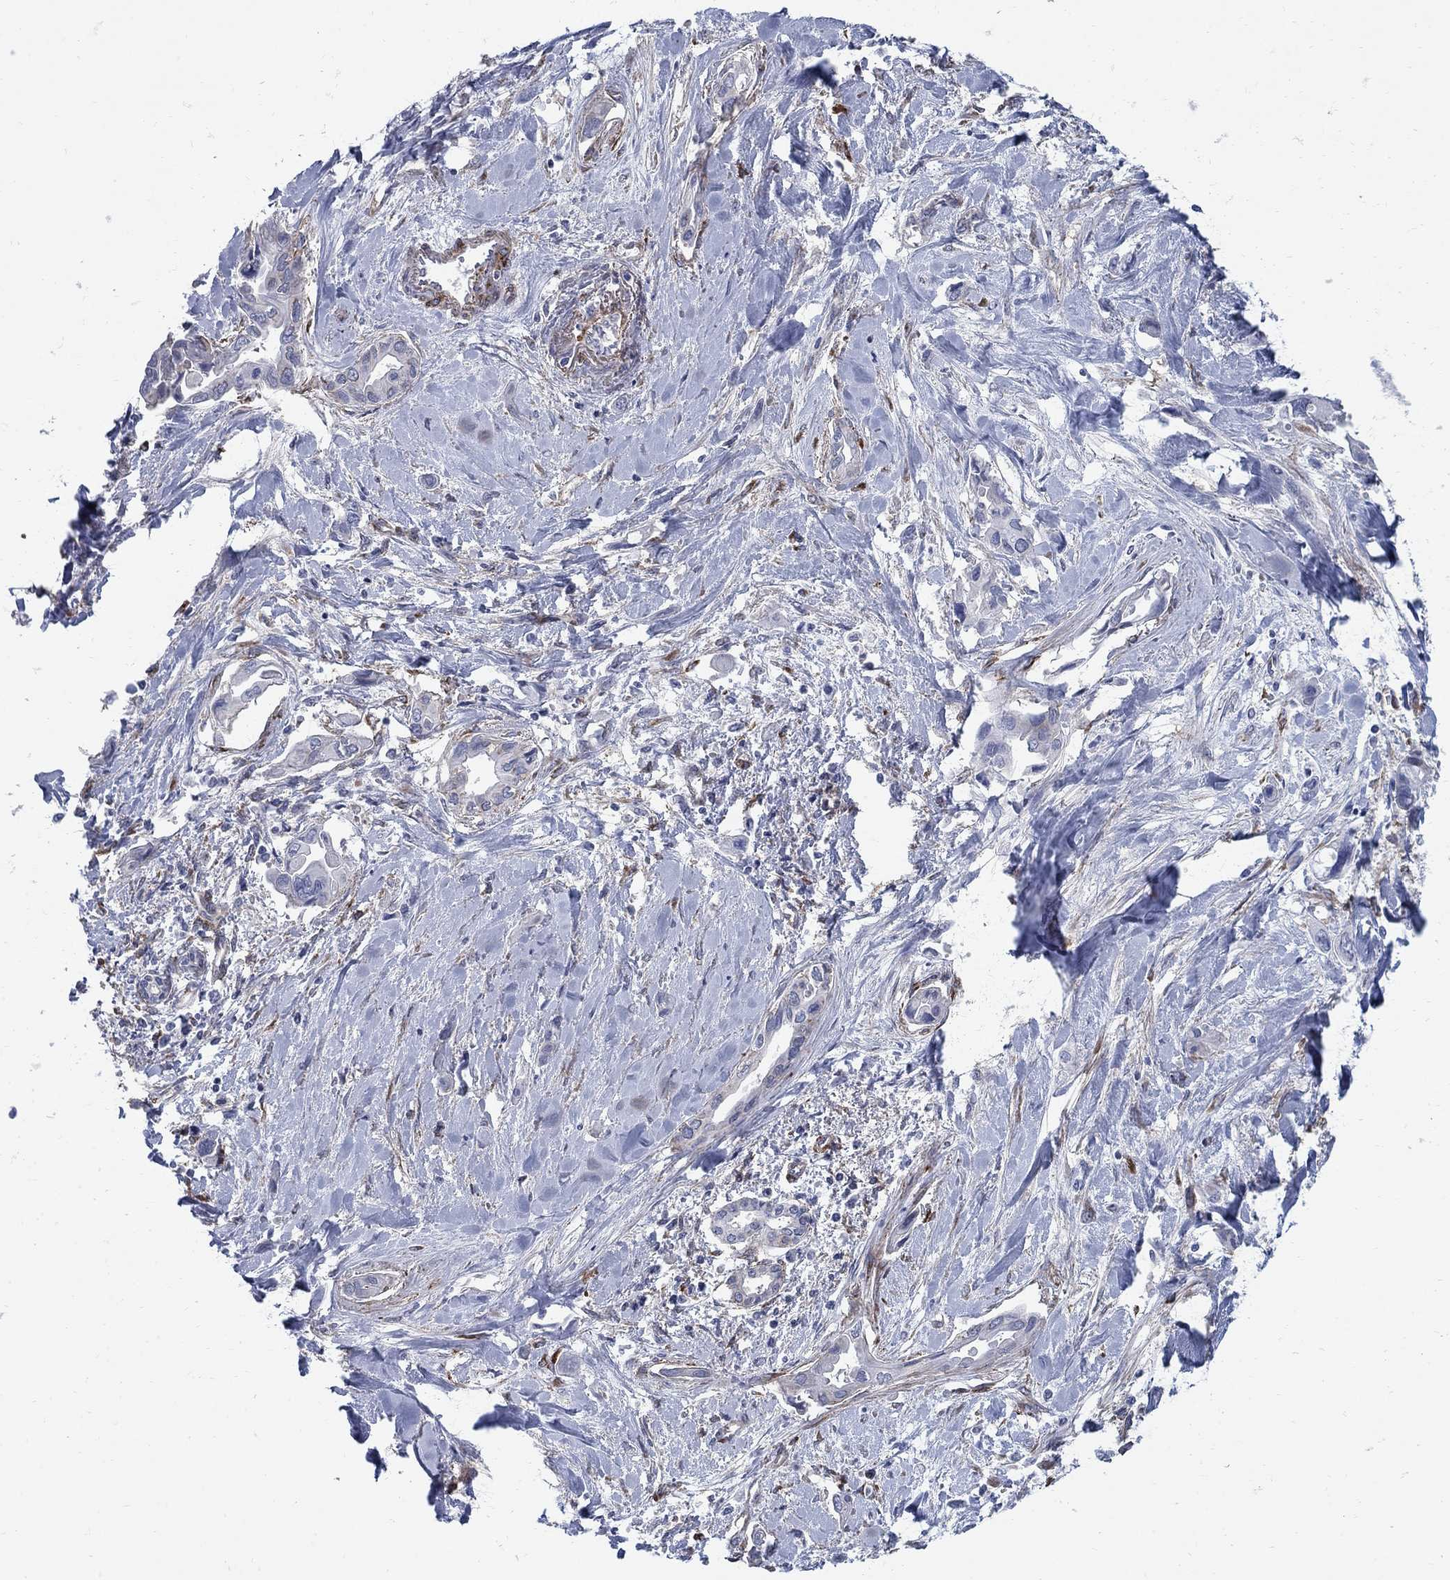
{"staining": {"intensity": "negative", "quantity": "none", "location": "none"}, "tissue": "liver cancer", "cell_type": "Tumor cells", "image_type": "cancer", "snomed": [{"axis": "morphology", "description": "Cholangiocarcinoma"}, {"axis": "topography", "description": "Liver"}], "caption": "Tumor cells show no significant positivity in cholangiocarcinoma (liver).", "gene": "SEPTIN8", "patient": {"sex": "female", "age": 64}}